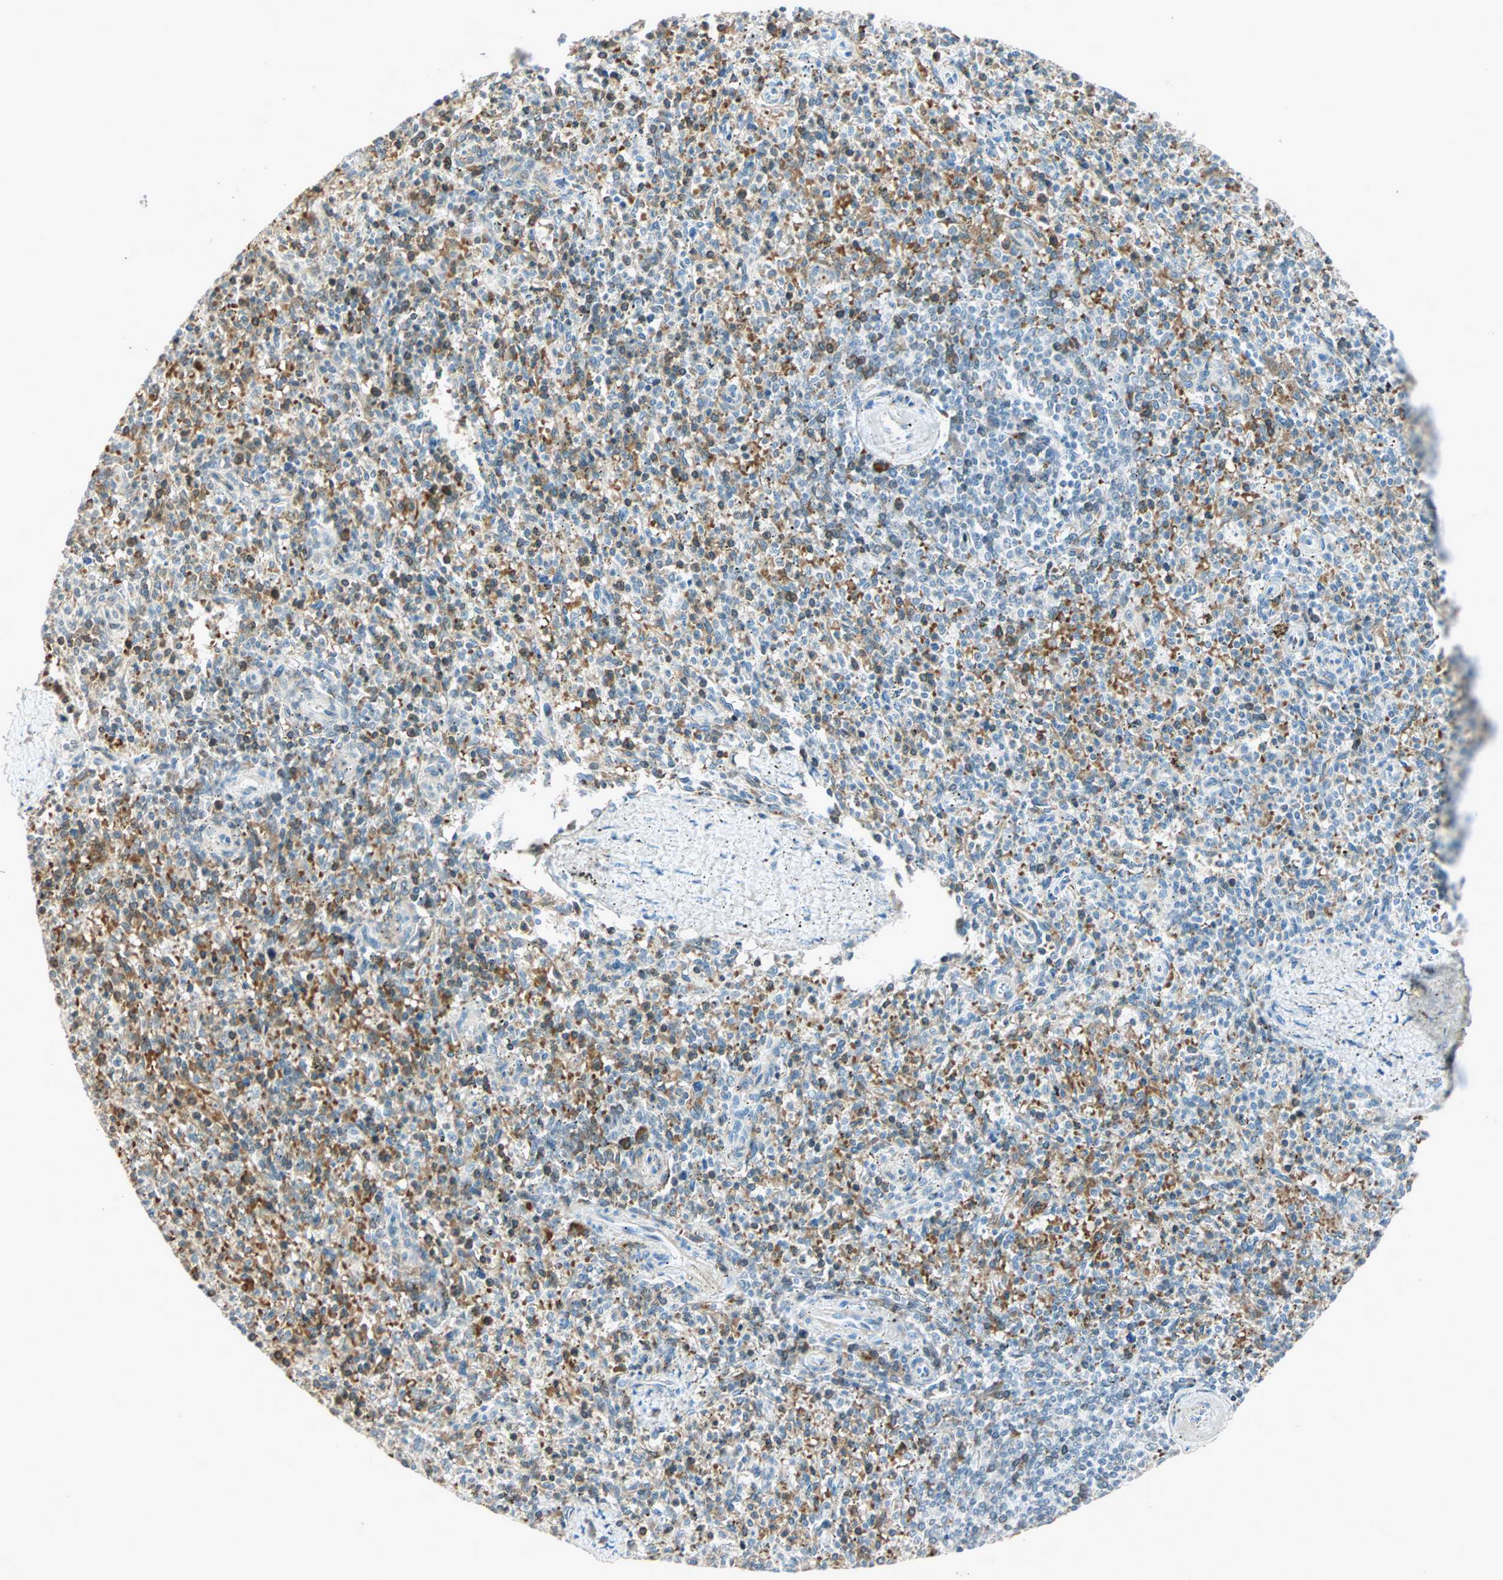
{"staining": {"intensity": "moderate", "quantity": "<25%", "location": "cytoplasmic/membranous"}, "tissue": "spleen", "cell_type": "Cells in red pulp", "image_type": "normal", "snomed": [{"axis": "morphology", "description": "Normal tissue, NOS"}, {"axis": "topography", "description": "Spleen"}], "caption": "Immunohistochemistry (IHC) image of normal spleen: human spleen stained using IHC reveals low levels of moderate protein expression localized specifically in the cytoplasmic/membranous of cells in red pulp, appearing as a cytoplasmic/membranous brown color.", "gene": "BCAN", "patient": {"sex": "male", "age": 72}}